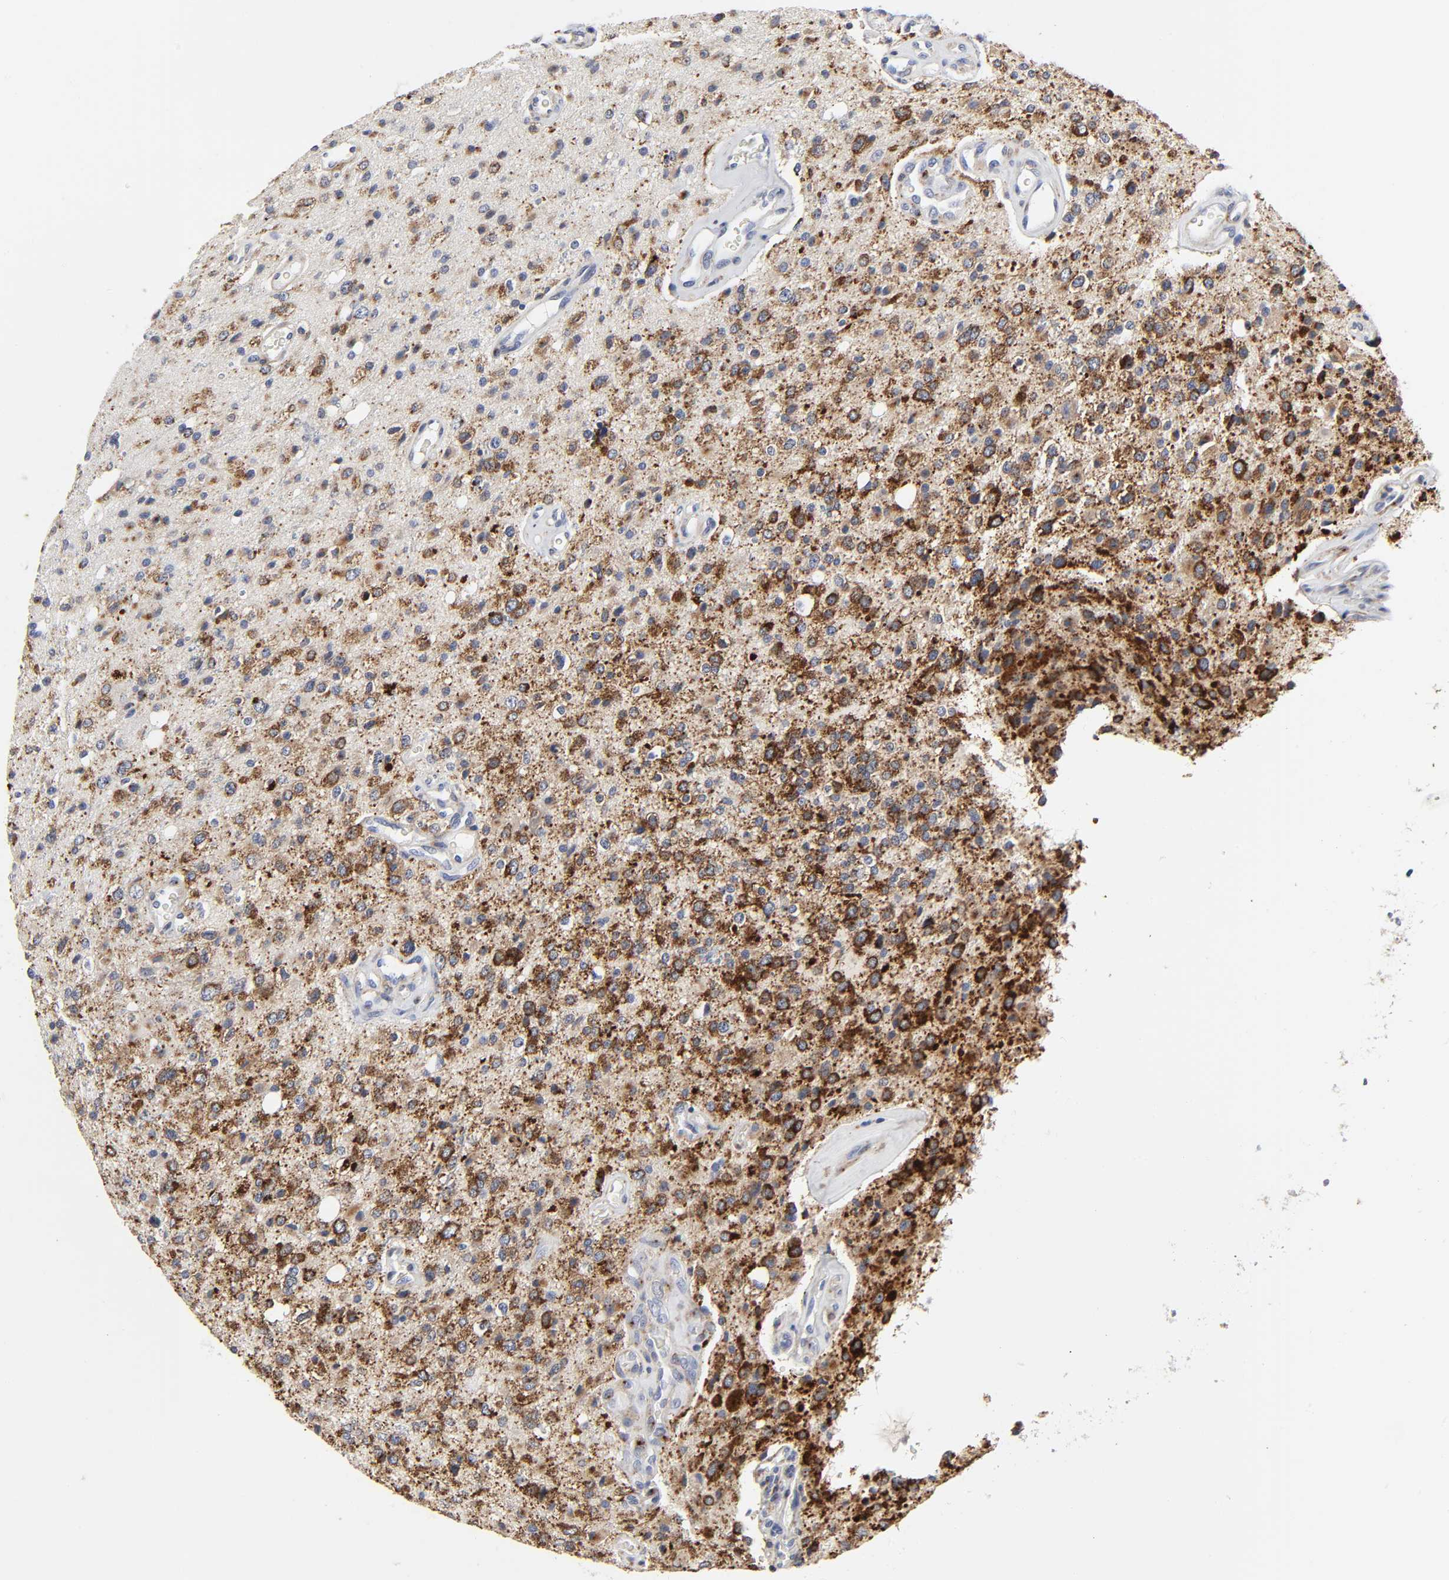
{"staining": {"intensity": "strong", "quantity": ">75%", "location": "cytoplasmic/membranous"}, "tissue": "glioma", "cell_type": "Tumor cells", "image_type": "cancer", "snomed": [{"axis": "morphology", "description": "Glioma, malignant, High grade"}, {"axis": "topography", "description": "Brain"}], "caption": "Human high-grade glioma (malignant) stained with a protein marker displays strong staining in tumor cells.", "gene": "LRP1", "patient": {"sex": "male", "age": 47}}